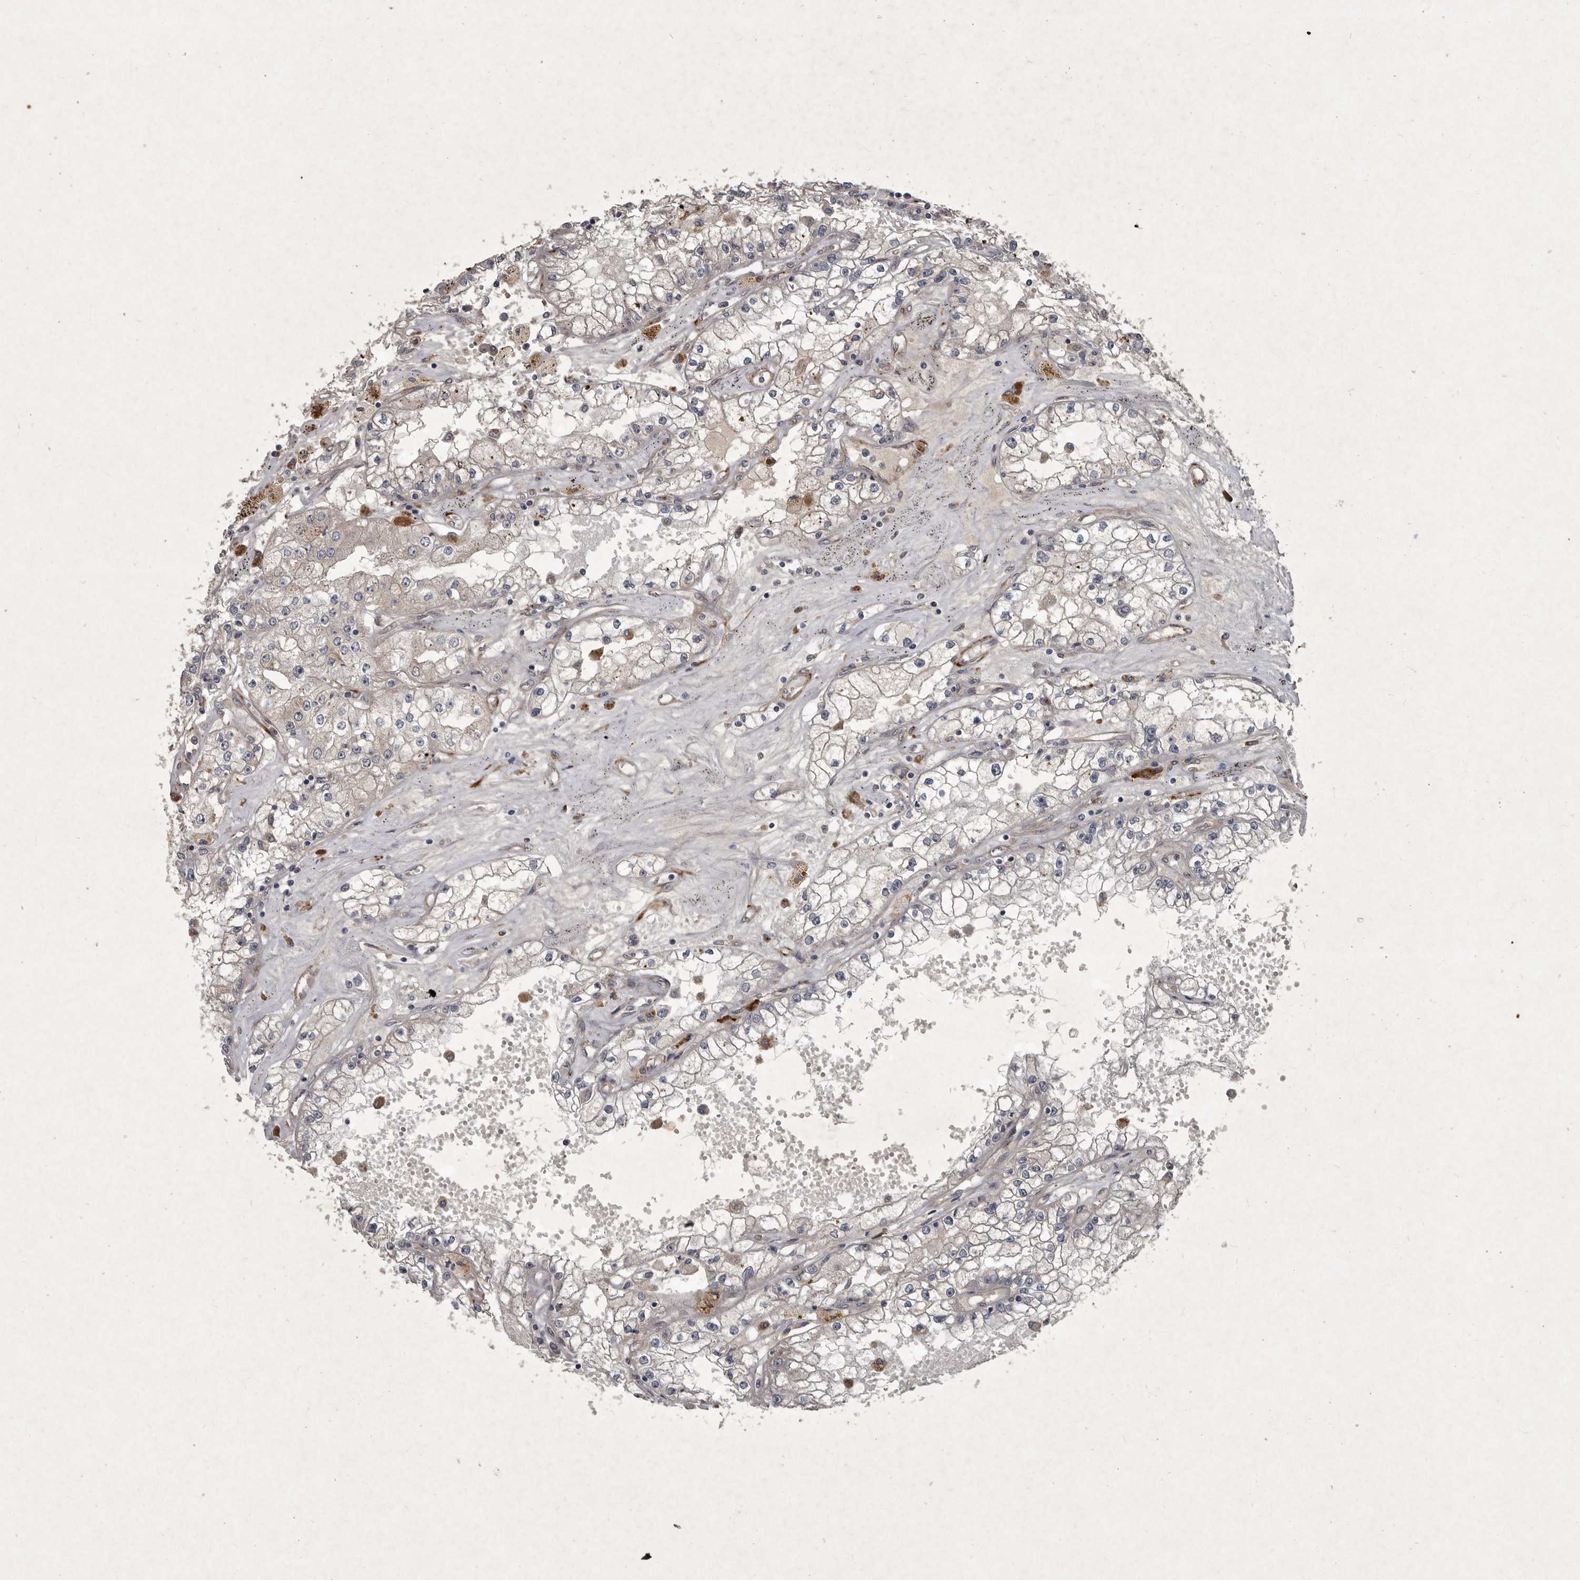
{"staining": {"intensity": "negative", "quantity": "none", "location": "none"}, "tissue": "renal cancer", "cell_type": "Tumor cells", "image_type": "cancer", "snomed": [{"axis": "morphology", "description": "Adenocarcinoma, NOS"}, {"axis": "topography", "description": "Kidney"}], "caption": "This is a histopathology image of immunohistochemistry (IHC) staining of renal cancer, which shows no expression in tumor cells.", "gene": "MRPS15", "patient": {"sex": "male", "age": 56}}